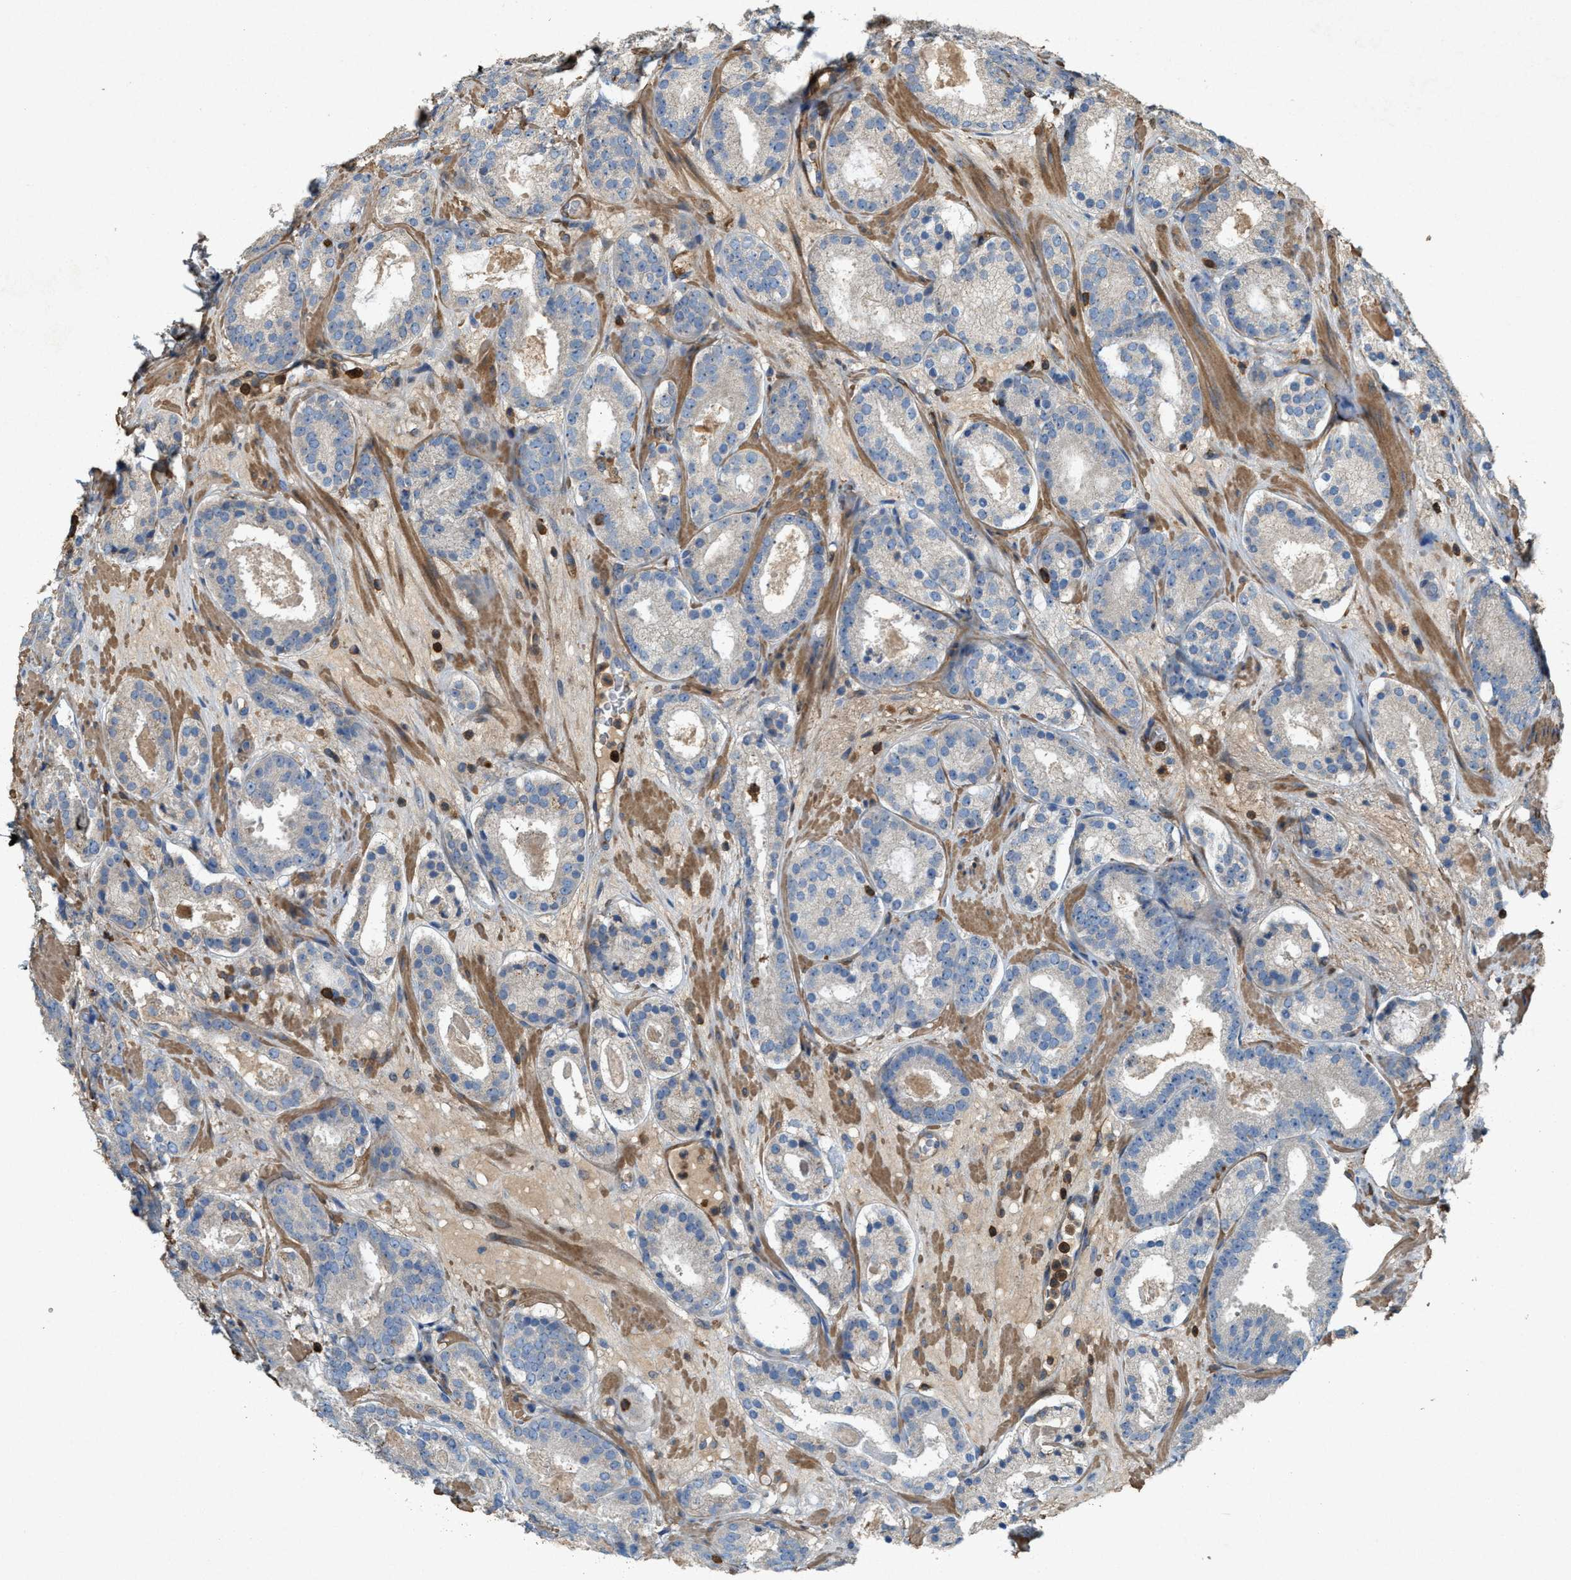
{"staining": {"intensity": "negative", "quantity": "none", "location": "none"}, "tissue": "prostate cancer", "cell_type": "Tumor cells", "image_type": "cancer", "snomed": [{"axis": "morphology", "description": "Adenocarcinoma, Low grade"}, {"axis": "topography", "description": "Prostate"}], "caption": "An IHC micrograph of prostate cancer (adenocarcinoma (low-grade)) is shown. There is no staining in tumor cells of prostate cancer (adenocarcinoma (low-grade)).", "gene": "SERPINB5", "patient": {"sex": "male", "age": 69}}